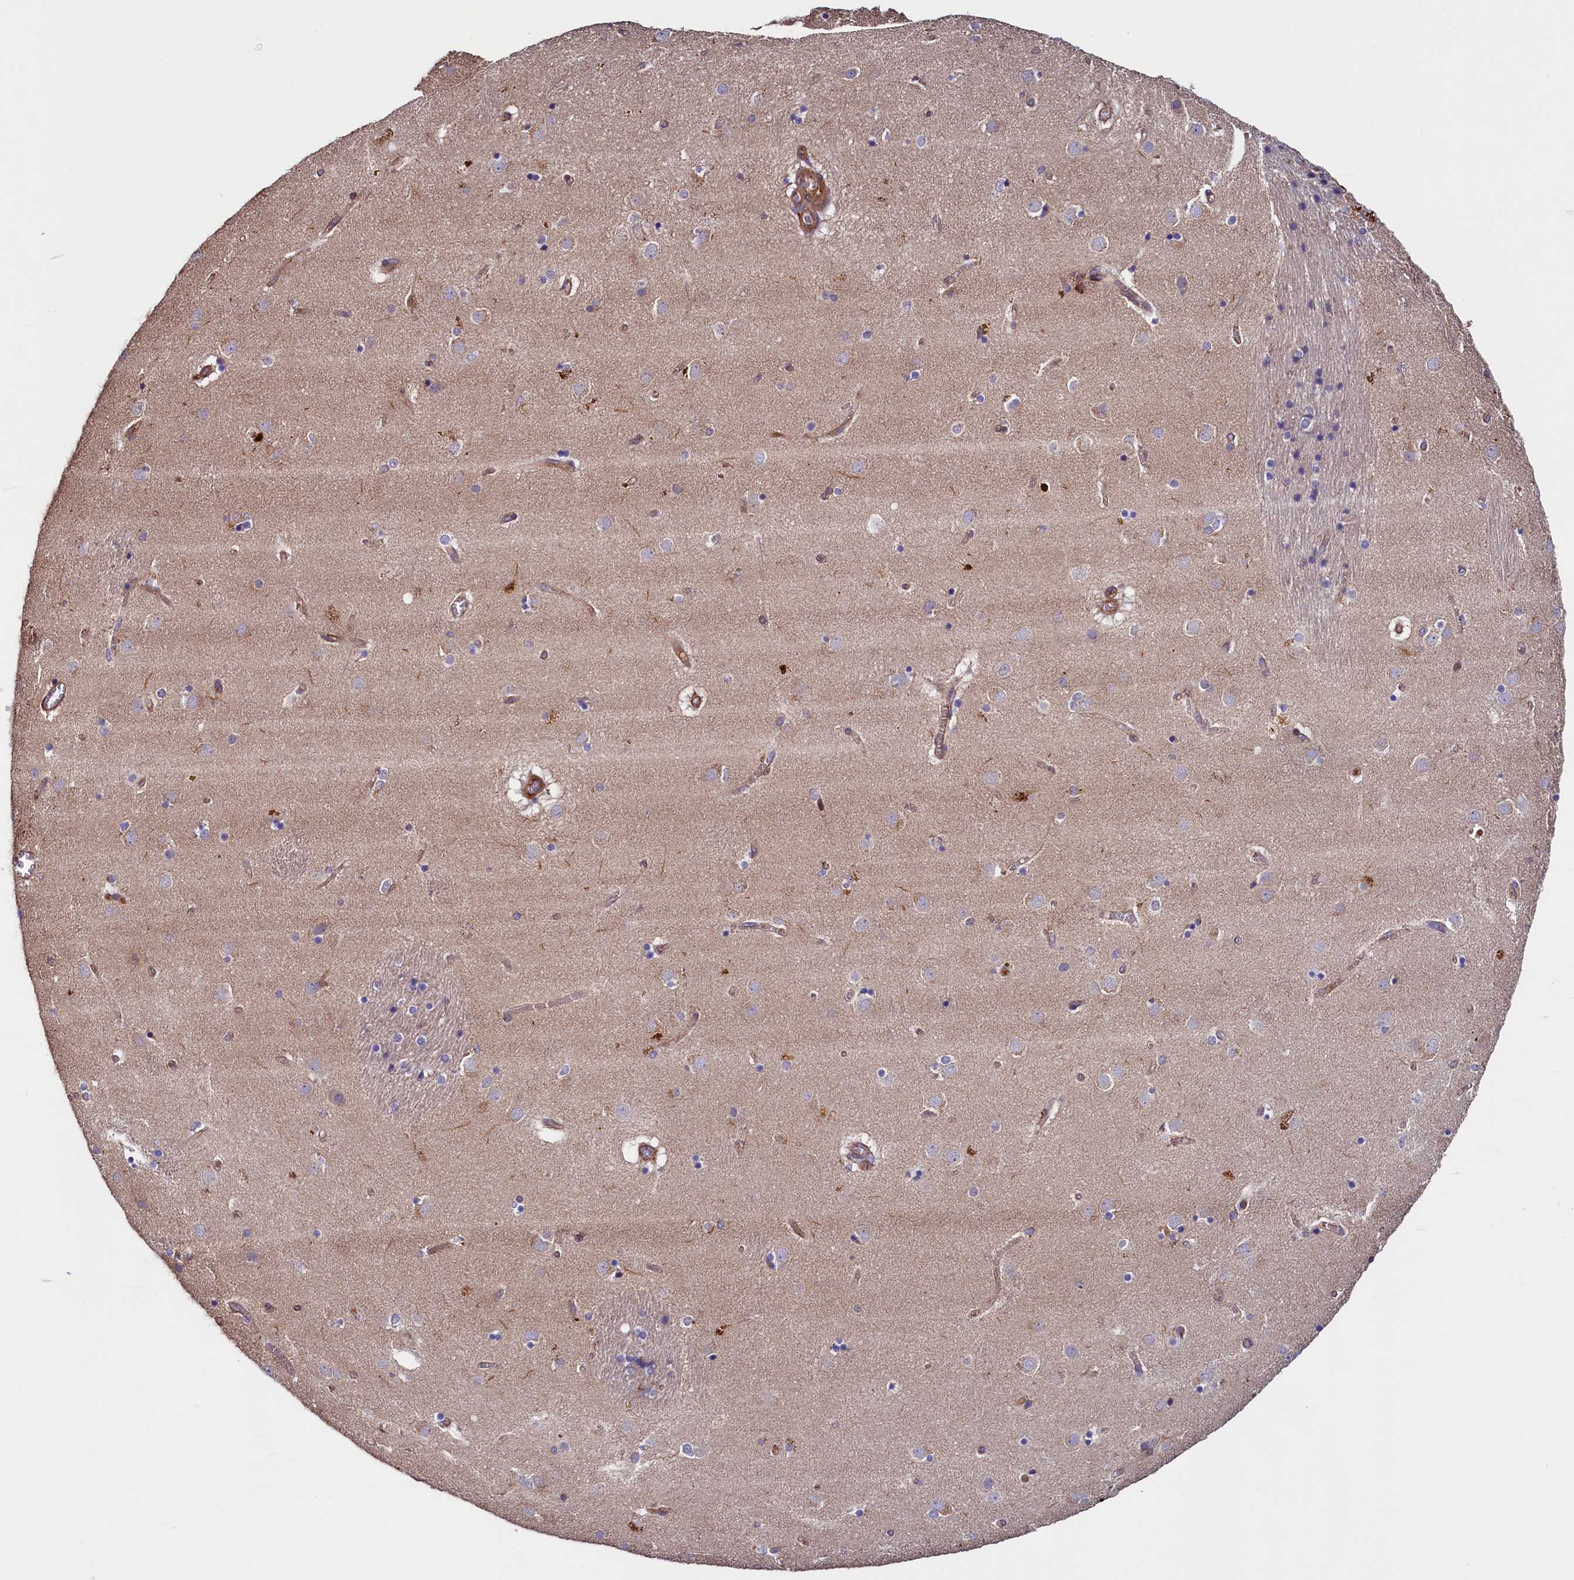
{"staining": {"intensity": "negative", "quantity": "none", "location": "none"}, "tissue": "caudate", "cell_type": "Glial cells", "image_type": "normal", "snomed": [{"axis": "morphology", "description": "Normal tissue, NOS"}, {"axis": "topography", "description": "Lateral ventricle wall"}], "caption": "This is an immunohistochemistry histopathology image of benign human caudate. There is no positivity in glial cells.", "gene": "DUOXA1", "patient": {"sex": "male", "age": 70}}